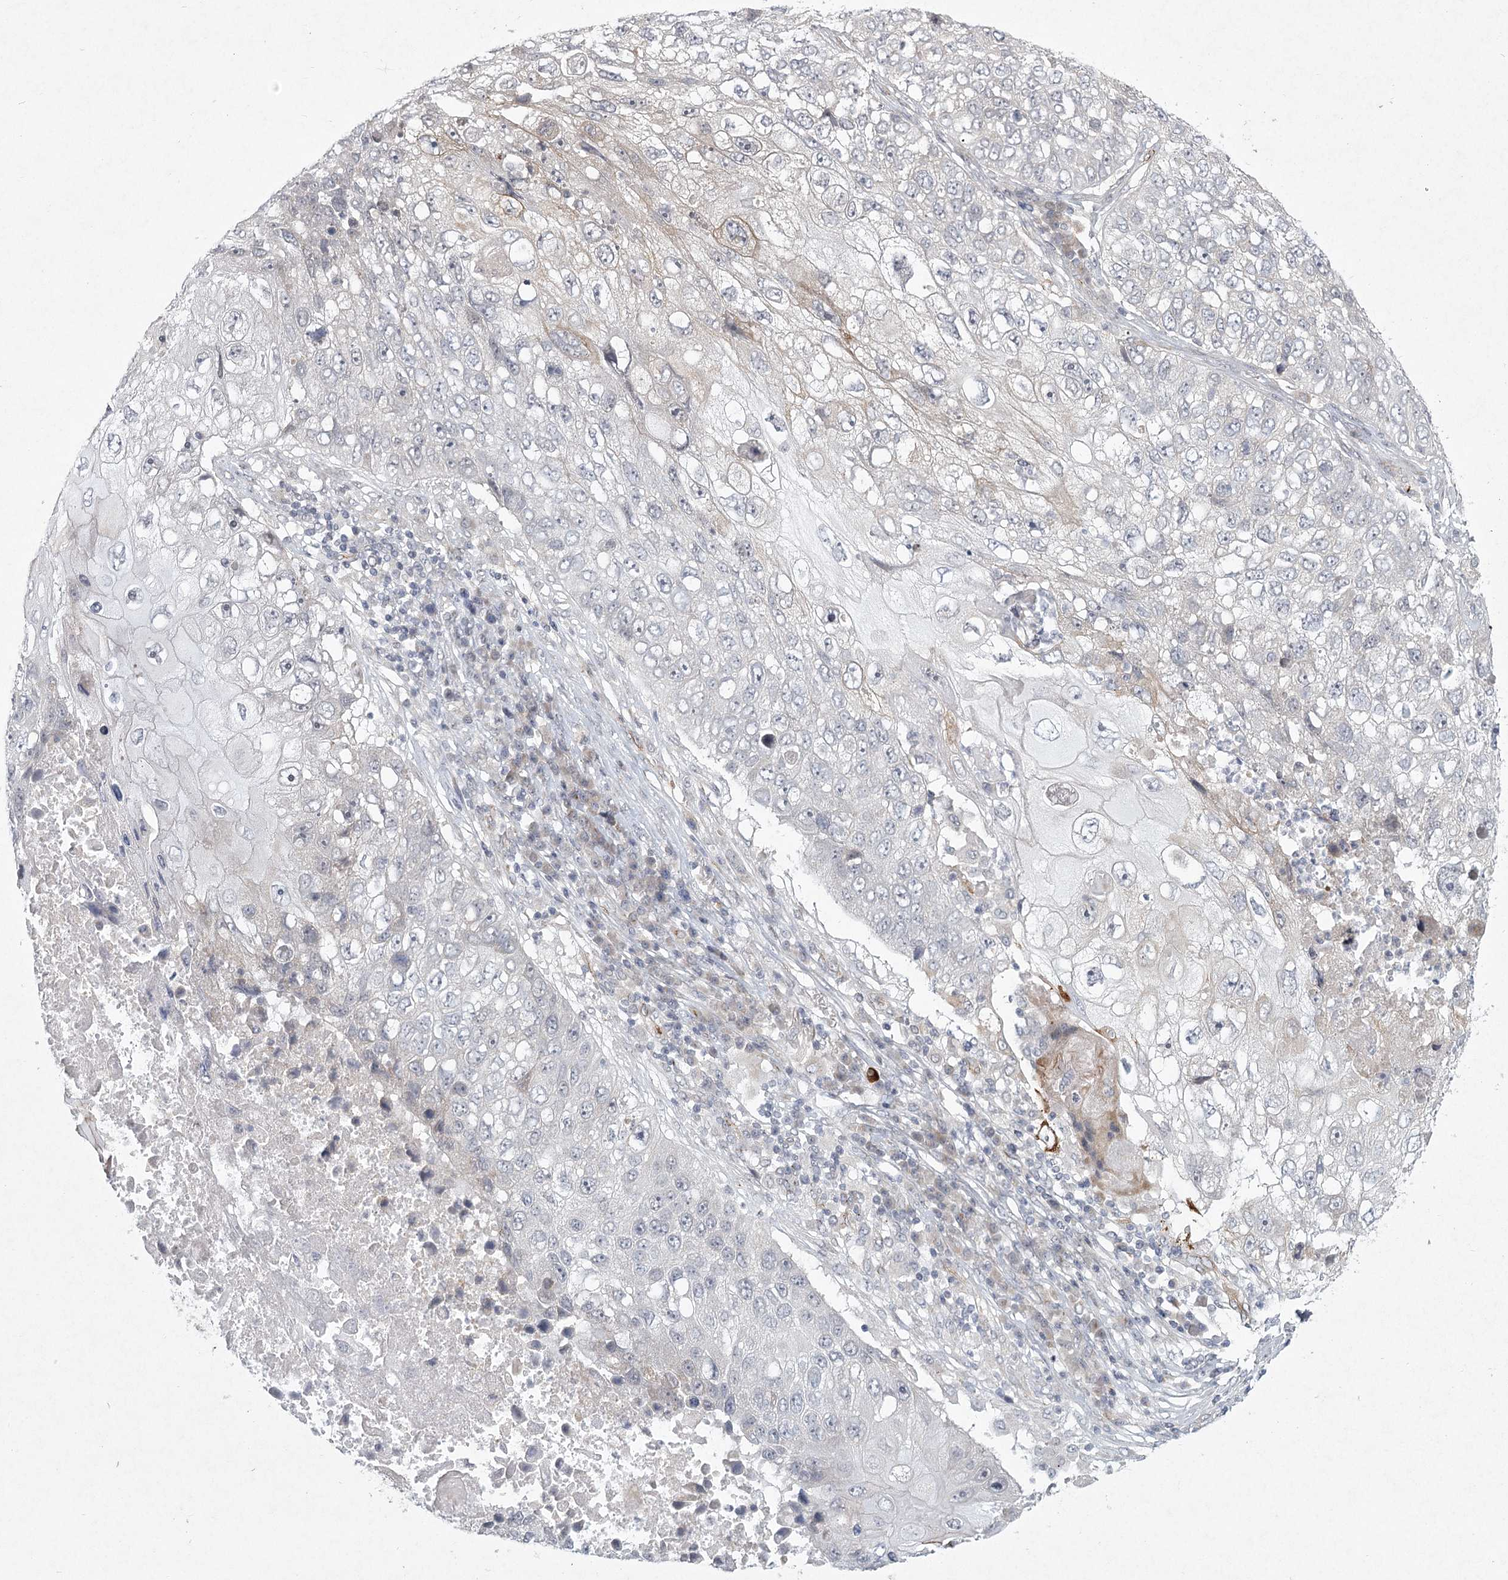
{"staining": {"intensity": "negative", "quantity": "none", "location": "none"}, "tissue": "lung cancer", "cell_type": "Tumor cells", "image_type": "cancer", "snomed": [{"axis": "morphology", "description": "Squamous cell carcinoma, NOS"}, {"axis": "topography", "description": "Lung"}], "caption": "Protein analysis of lung squamous cell carcinoma exhibits no significant positivity in tumor cells. Brightfield microscopy of immunohistochemistry stained with DAB (brown) and hematoxylin (blue), captured at high magnification.", "gene": "MEPE", "patient": {"sex": "male", "age": 61}}